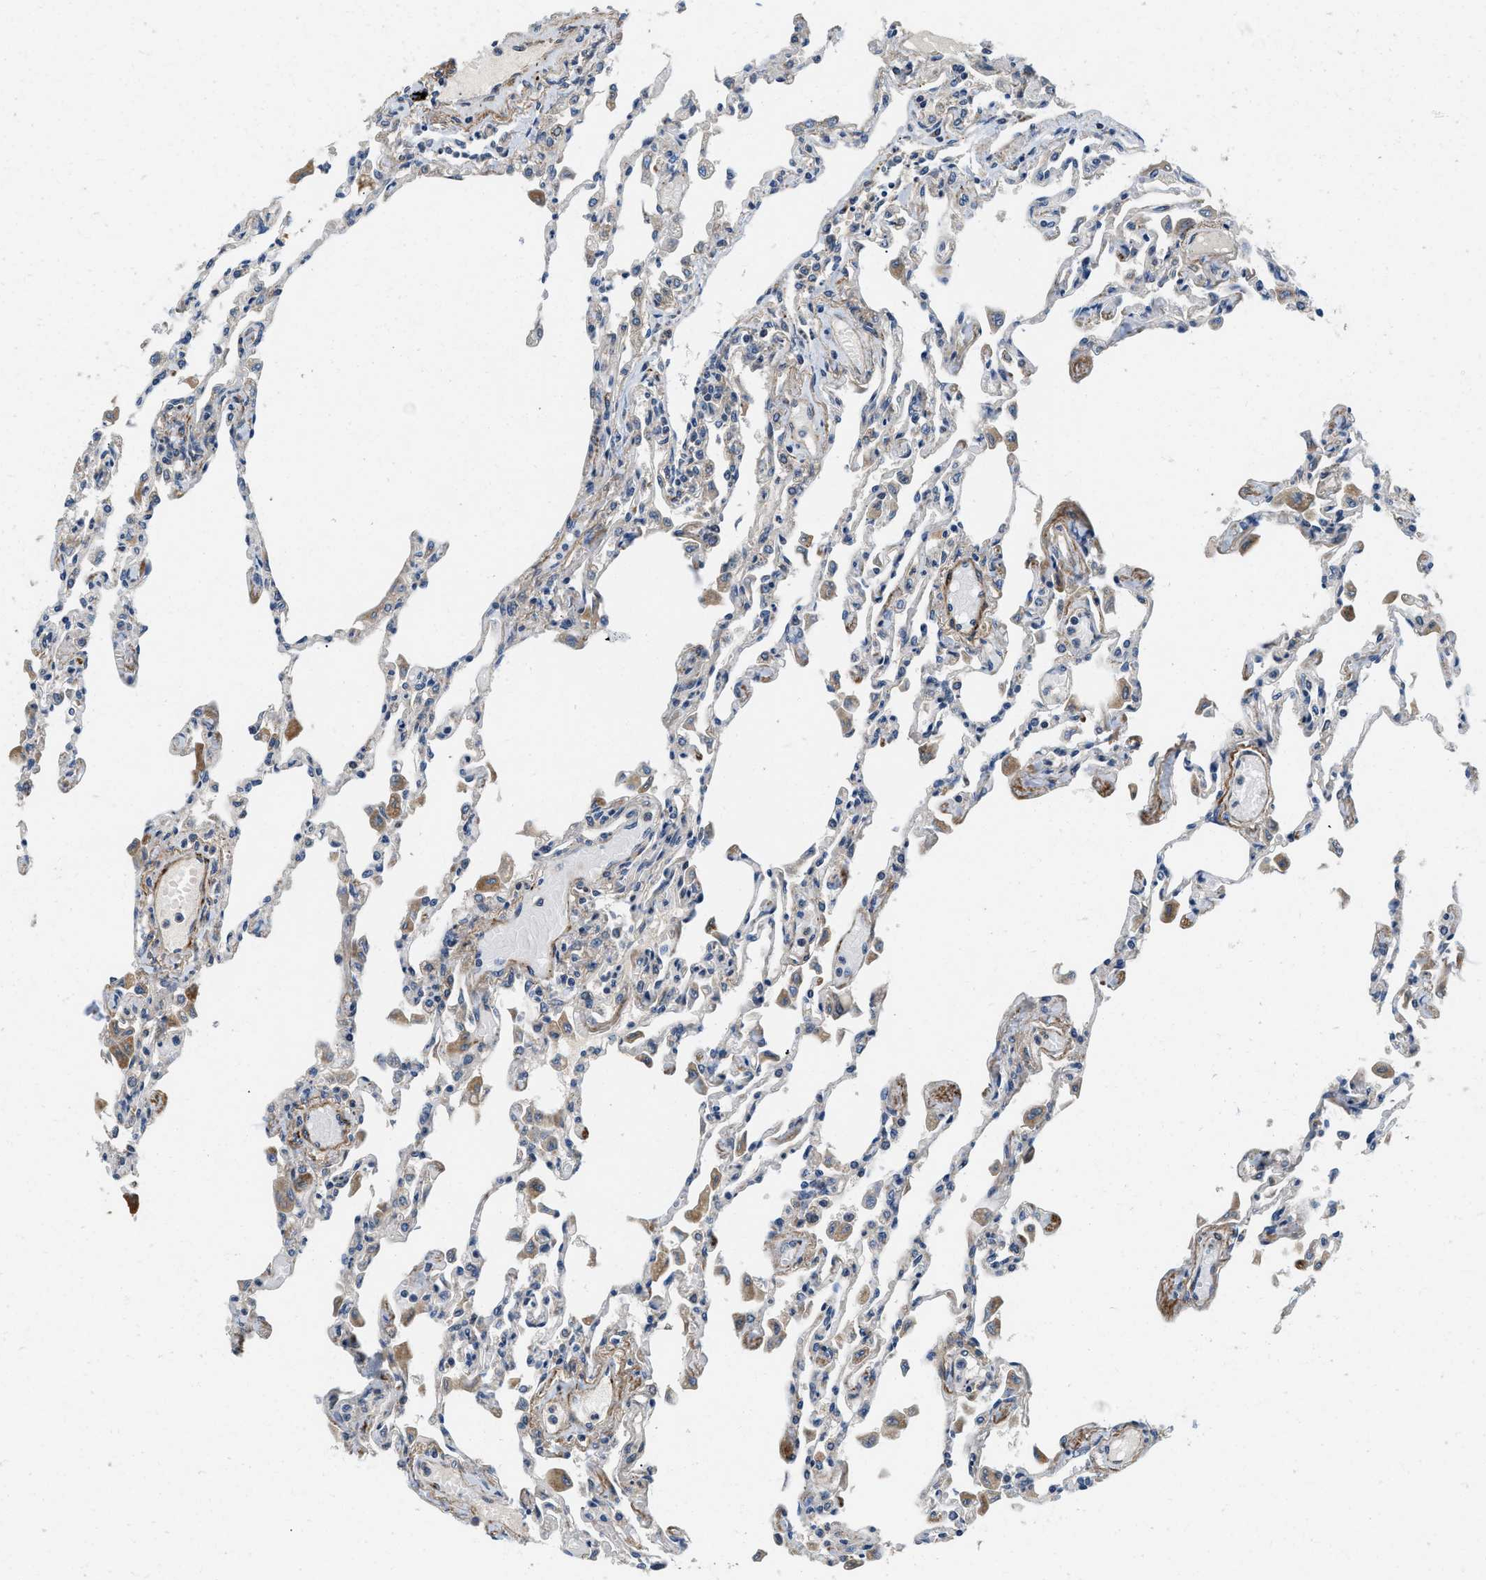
{"staining": {"intensity": "weak", "quantity": "<25%", "location": "cytoplasmic/membranous"}, "tissue": "lung", "cell_type": "Alveolar cells", "image_type": "normal", "snomed": [{"axis": "morphology", "description": "Normal tissue, NOS"}, {"axis": "topography", "description": "Bronchus"}, {"axis": "topography", "description": "Lung"}], "caption": "Immunohistochemistry photomicrograph of normal lung: human lung stained with DAB (3,3'-diaminobenzidine) reveals no significant protein positivity in alveolar cells. (DAB immunohistochemistry (IHC) with hematoxylin counter stain).", "gene": "ZNF599", "patient": {"sex": "female", "age": 49}}